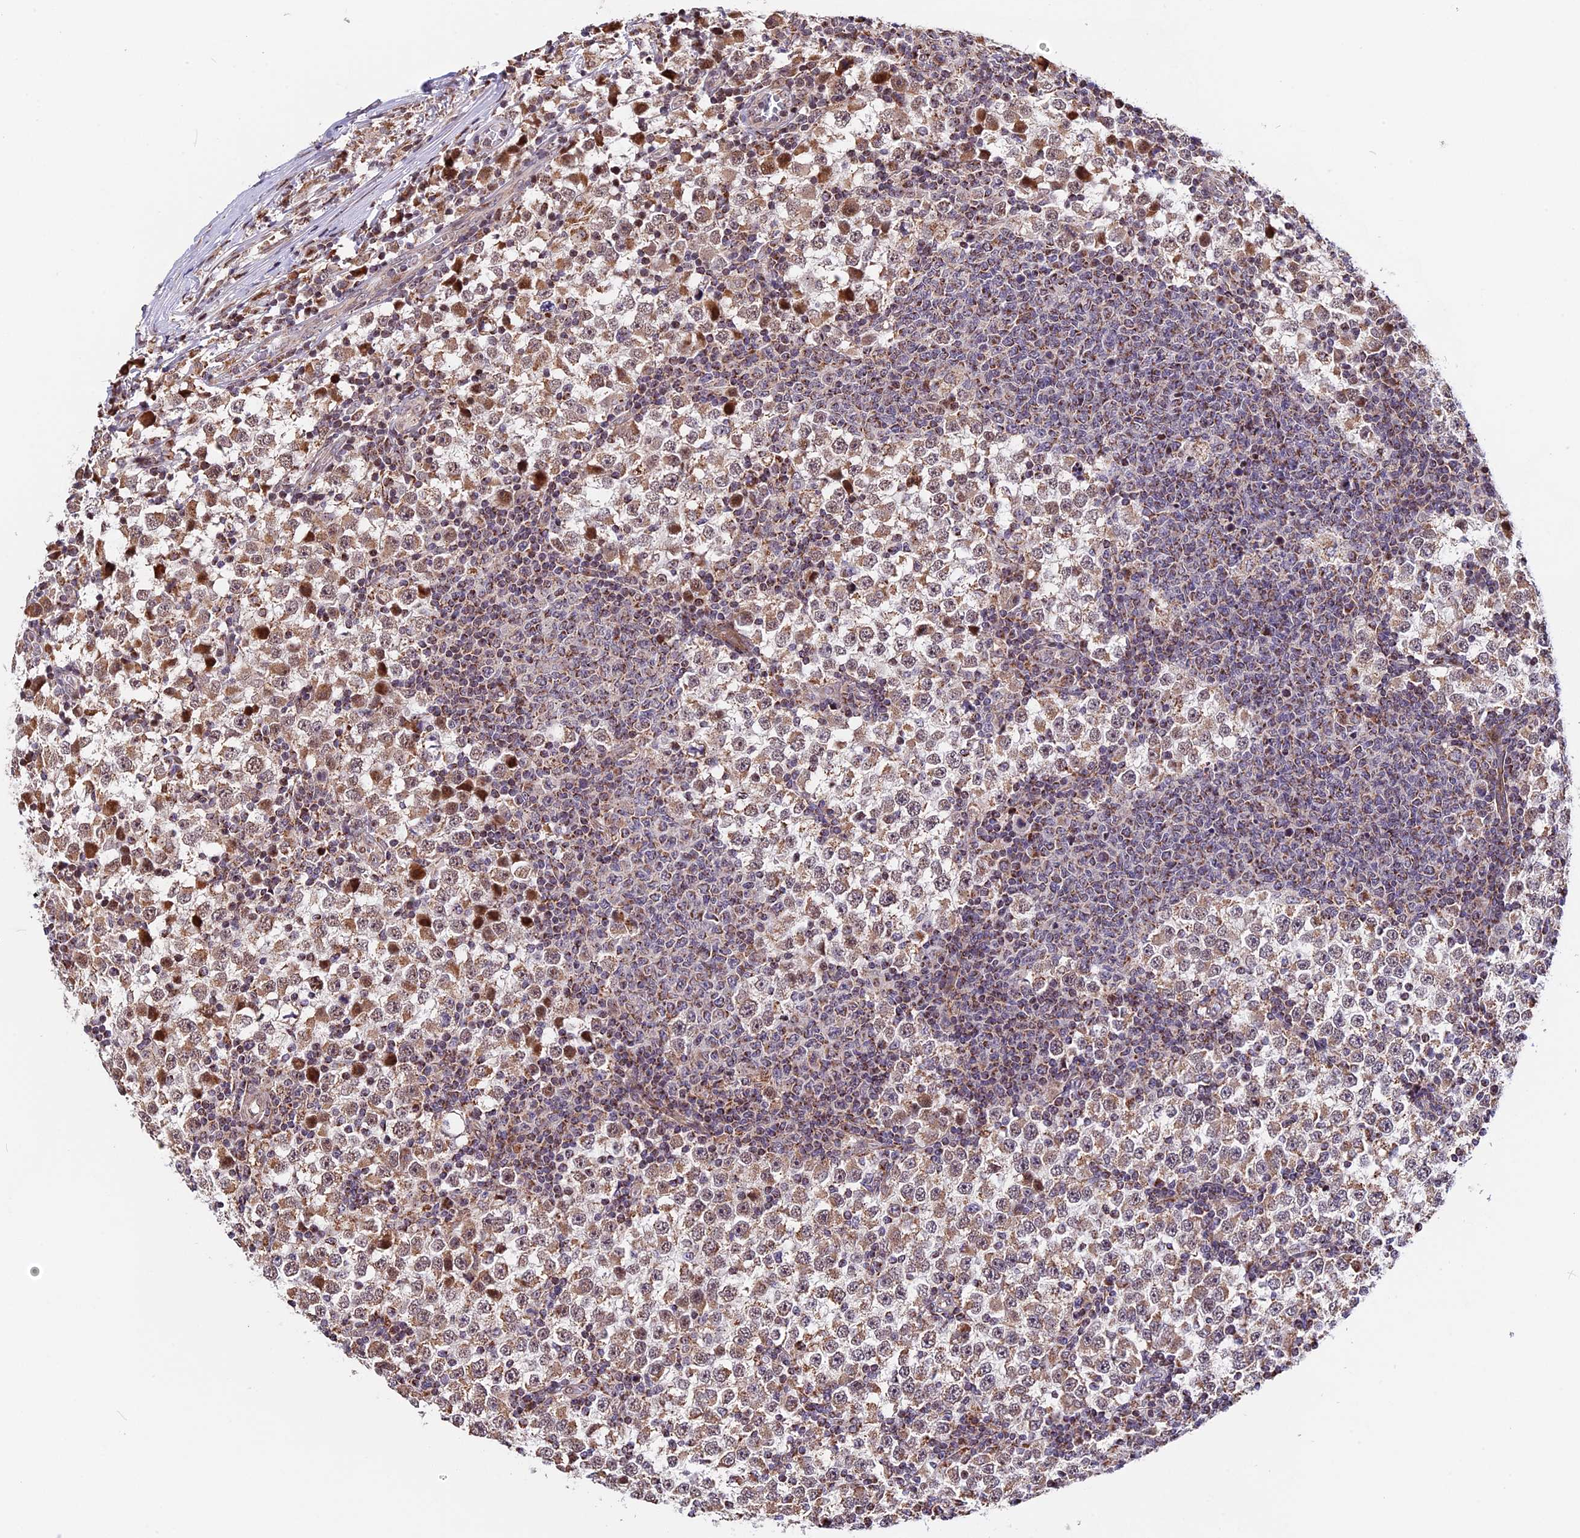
{"staining": {"intensity": "moderate", "quantity": ">75%", "location": "cytoplasmic/membranous"}, "tissue": "testis cancer", "cell_type": "Tumor cells", "image_type": "cancer", "snomed": [{"axis": "morphology", "description": "Seminoma, NOS"}, {"axis": "topography", "description": "Testis"}], "caption": "The histopathology image shows staining of testis cancer, revealing moderate cytoplasmic/membranous protein staining (brown color) within tumor cells.", "gene": "FAM174C", "patient": {"sex": "male", "age": 65}}